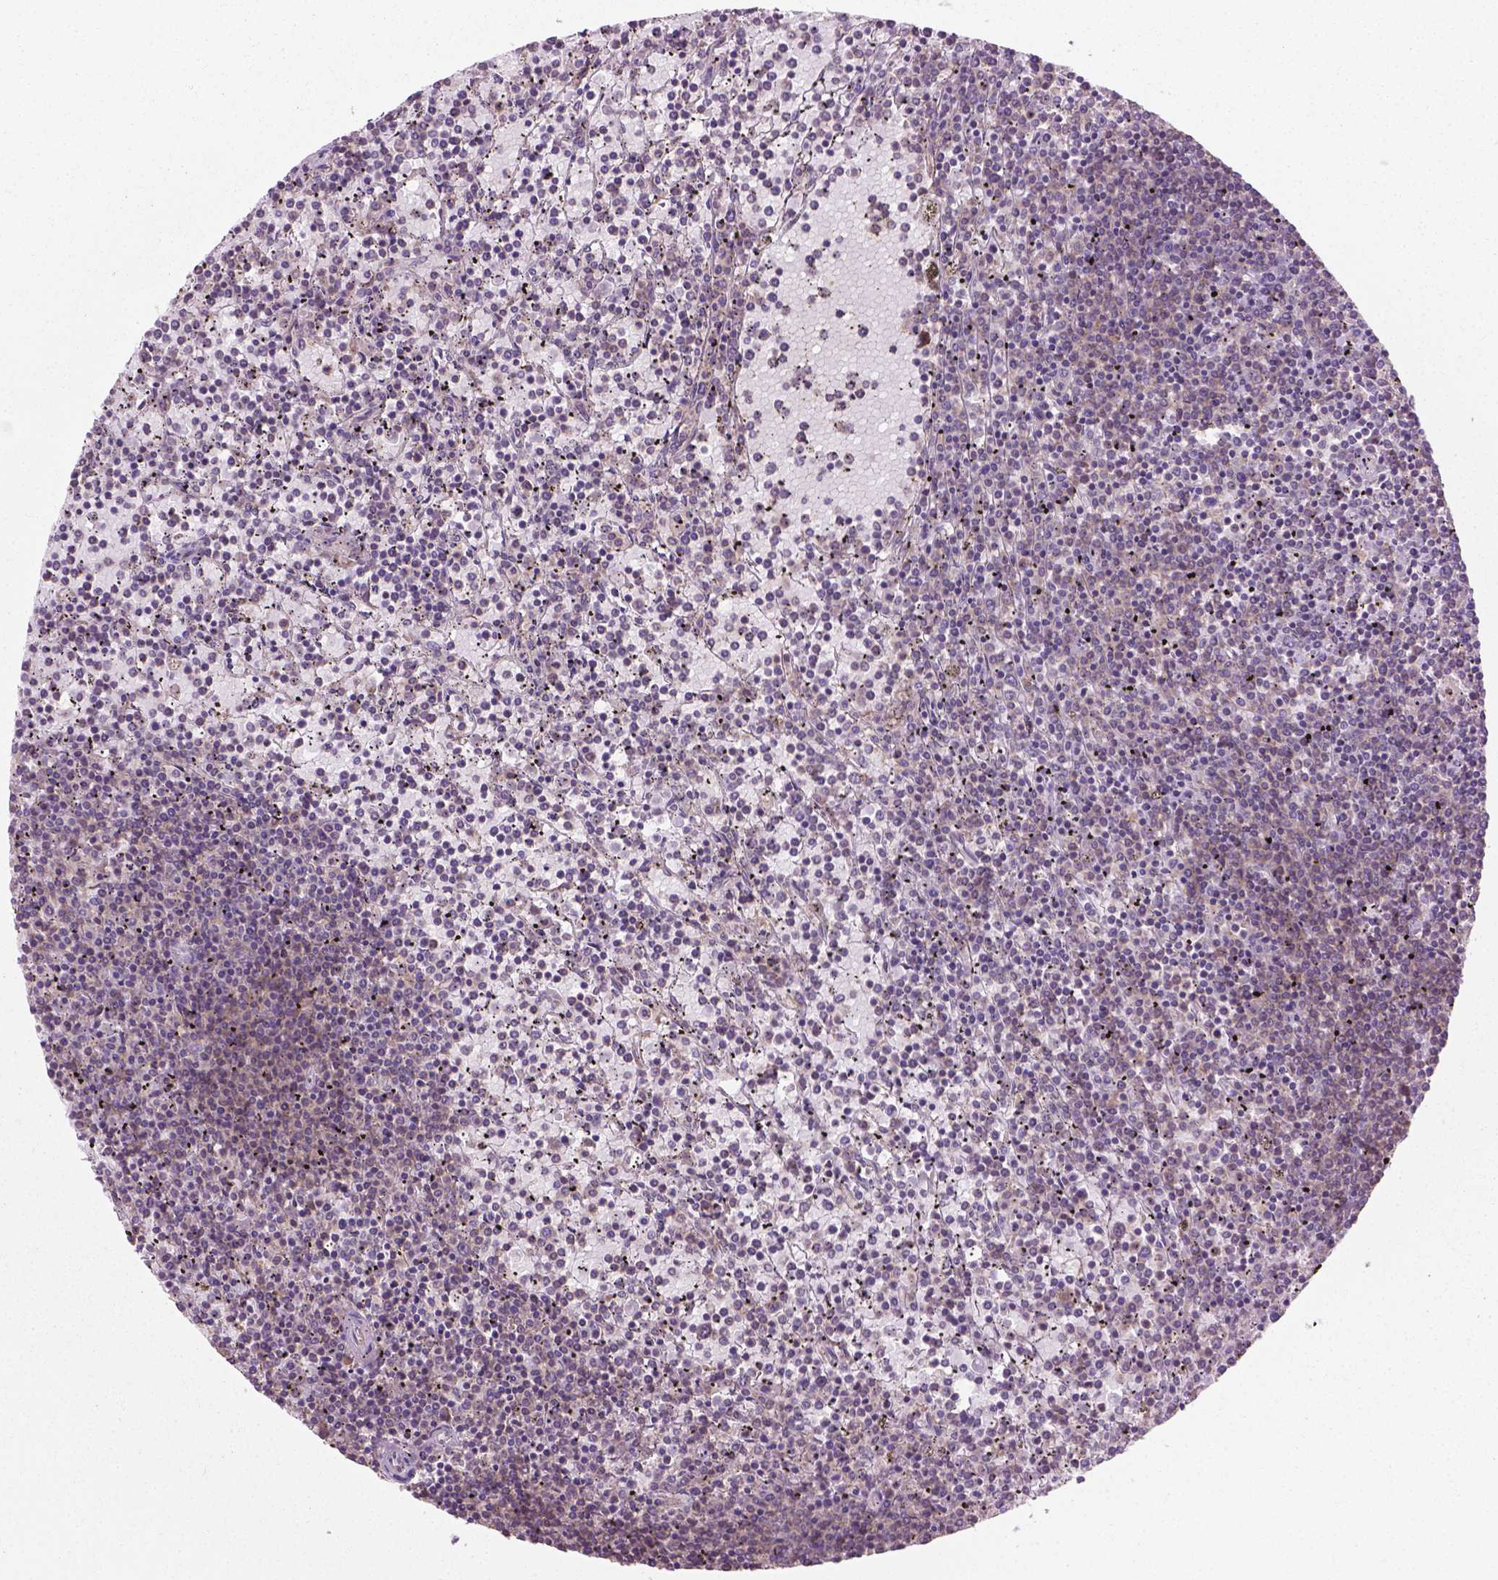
{"staining": {"intensity": "negative", "quantity": "none", "location": "none"}, "tissue": "lymphoma", "cell_type": "Tumor cells", "image_type": "cancer", "snomed": [{"axis": "morphology", "description": "Malignant lymphoma, non-Hodgkin's type, Low grade"}, {"axis": "topography", "description": "Spleen"}], "caption": "An immunohistochemistry (IHC) histopathology image of low-grade malignant lymphoma, non-Hodgkin's type is shown. There is no staining in tumor cells of low-grade malignant lymphoma, non-Hodgkin's type.", "gene": "MZT1", "patient": {"sex": "female", "age": 77}}